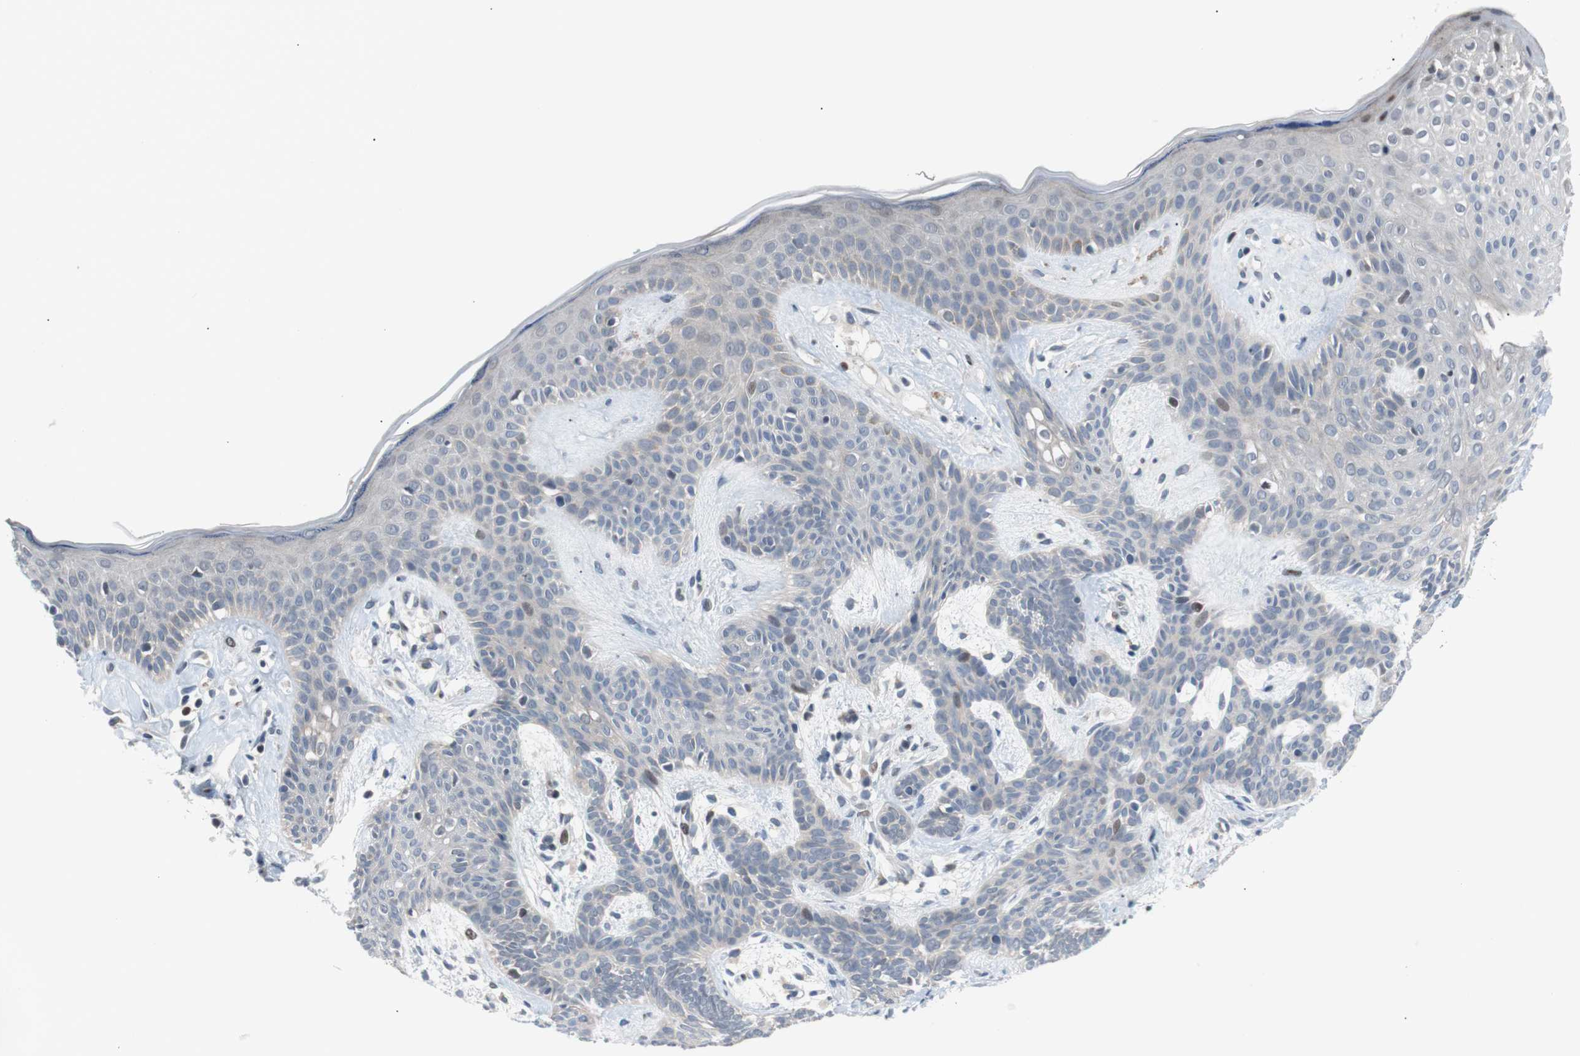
{"staining": {"intensity": "negative", "quantity": "none", "location": "none"}, "tissue": "skin cancer", "cell_type": "Tumor cells", "image_type": "cancer", "snomed": [{"axis": "morphology", "description": "Developmental malformation"}, {"axis": "morphology", "description": "Basal cell carcinoma"}, {"axis": "topography", "description": "Skin"}], "caption": "A high-resolution histopathology image shows immunohistochemistry (IHC) staining of skin cancer, which demonstrates no significant positivity in tumor cells. The staining is performed using DAB (3,3'-diaminobenzidine) brown chromogen with nuclei counter-stained in using hematoxylin.", "gene": "MAP2K4", "patient": {"sex": "female", "age": 62}}